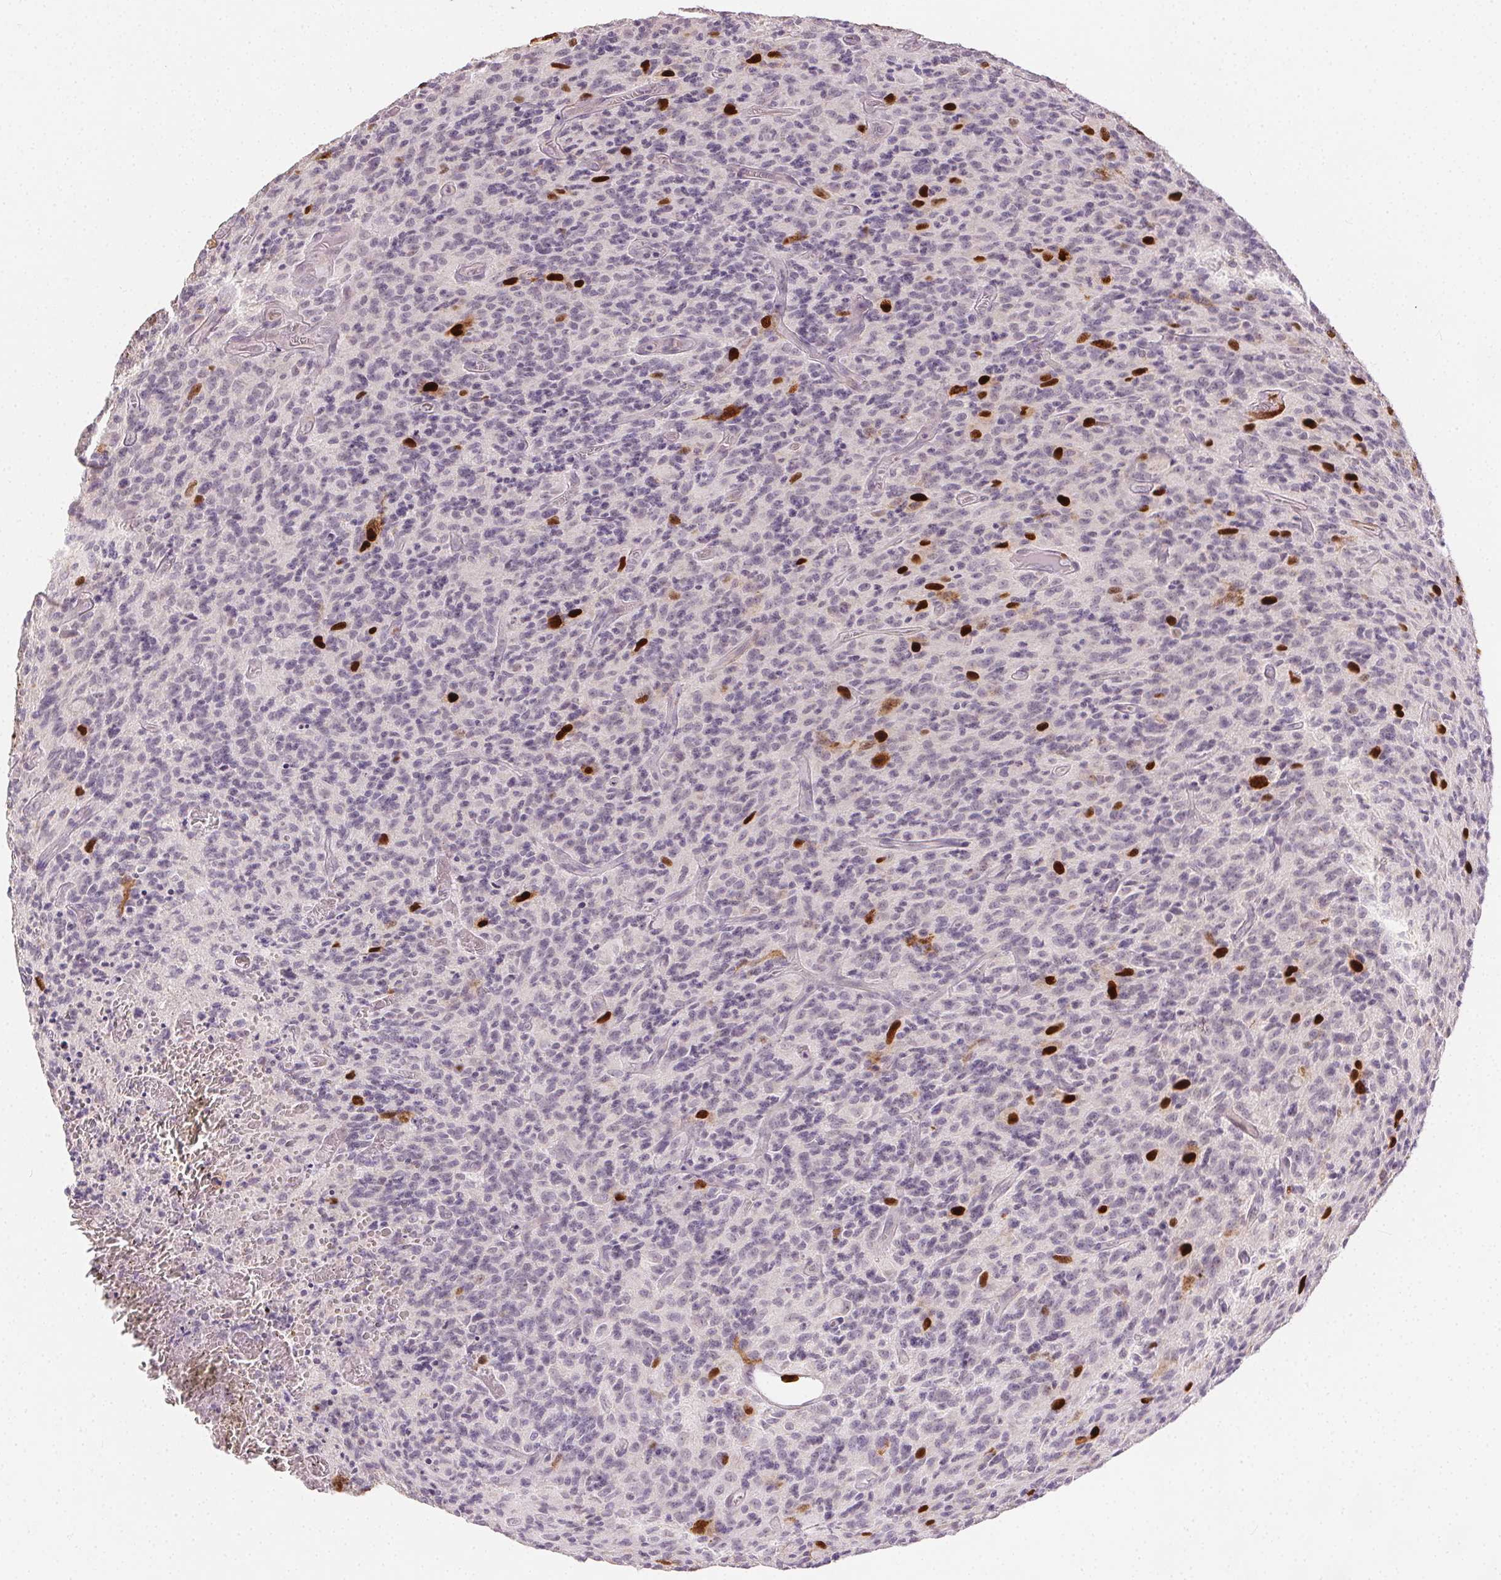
{"staining": {"intensity": "strong", "quantity": "<25%", "location": "nuclear"}, "tissue": "glioma", "cell_type": "Tumor cells", "image_type": "cancer", "snomed": [{"axis": "morphology", "description": "Glioma, malignant, High grade"}, {"axis": "topography", "description": "Brain"}], "caption": "Strong nuclear protein expression is seen in about <25% of tumor cells in glioma.", "gene": "ANLN", "patient": {"sex": "male", "age": 76}}